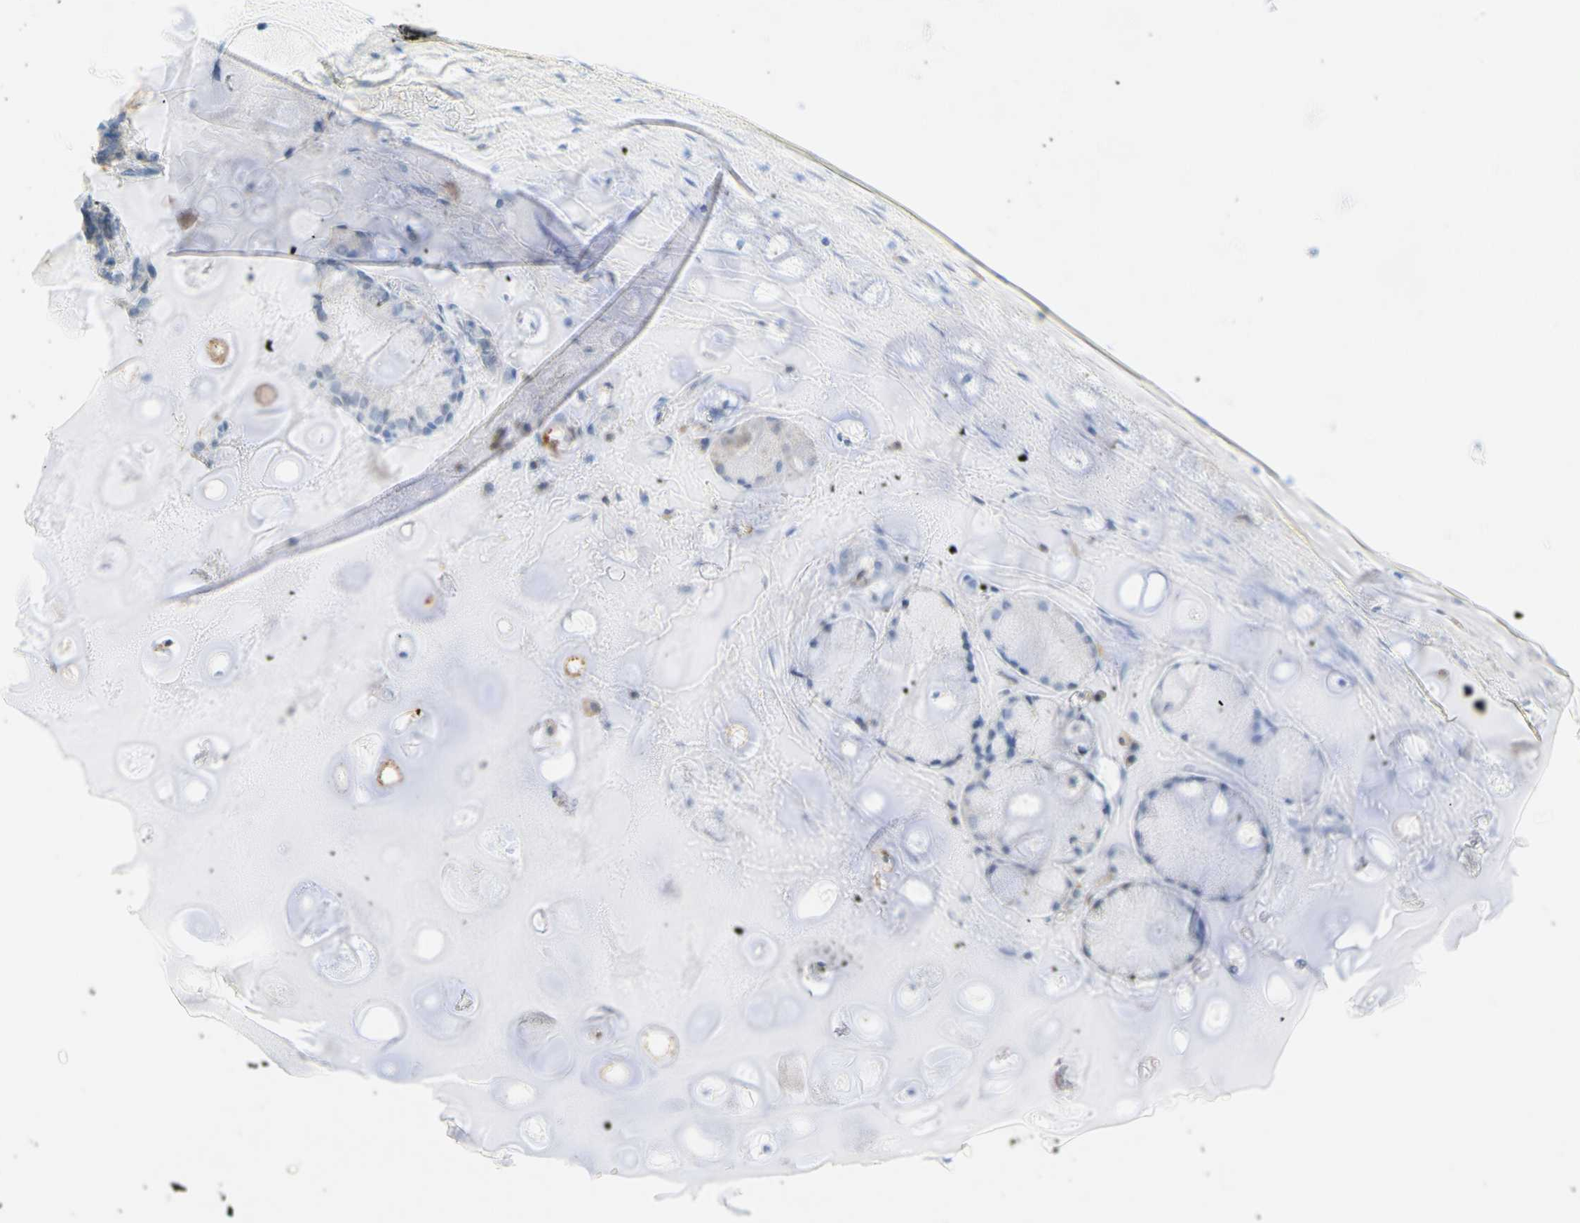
{"staining": {"intensity": "negative", "quantity": "none", "location": "none"}, "tissue": "adipose tissue", "cell_type": "Adipocytes", "image_type": "normal", "snomed": [{"axis": "morphology", "description": "Normal tissue, NOS"}, {"axis": "topography", "description": "Bronchus"}], "caption": "Immunohistochemistry micrograph of benign human adipose tissue stained for a protein (brown), which exhibits no staining in adipocytes.", "gene": "LAT", "patient": {"sex": "female", "age": 73}}